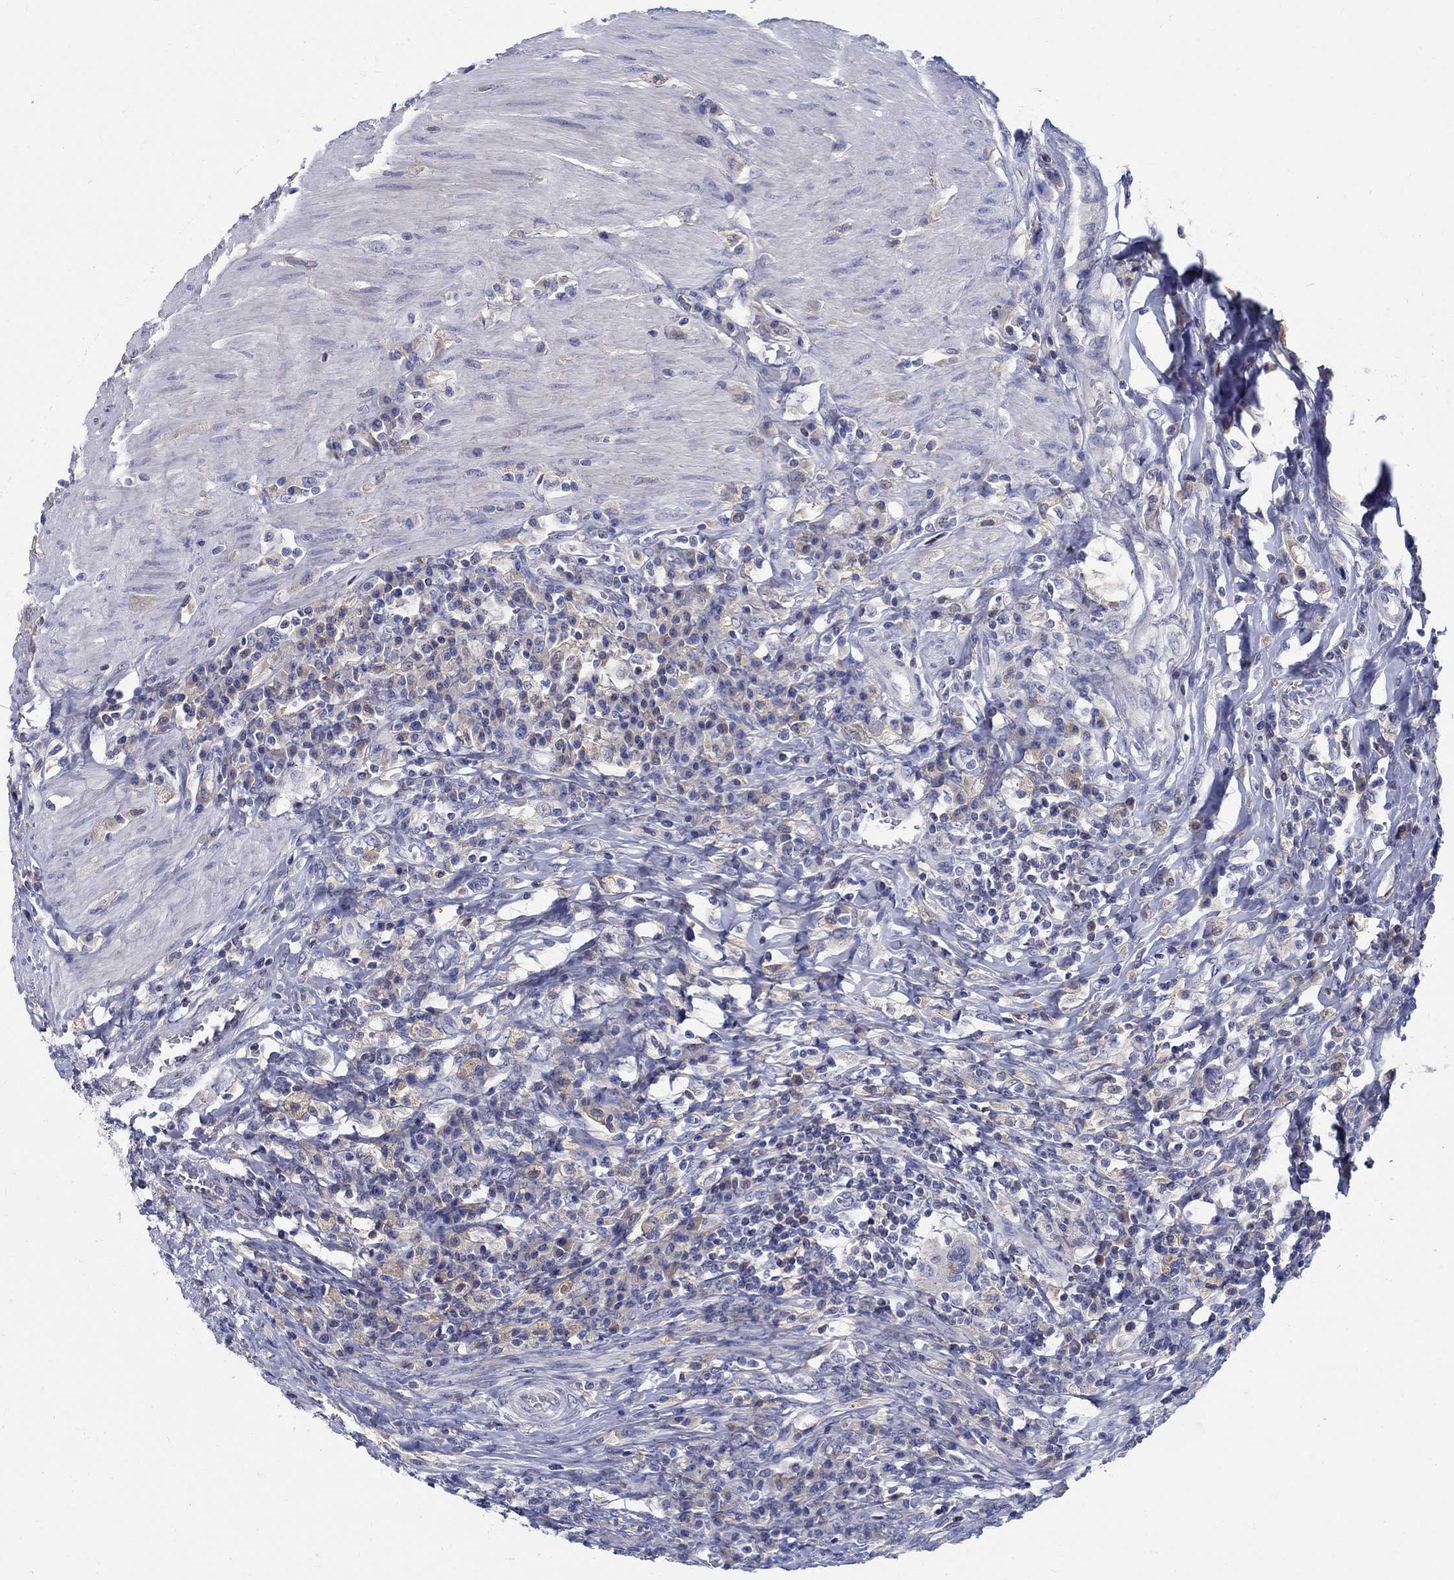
{"staining": {"intensity": "weak", "quantity": "<25%", "location": "cytoplasmic/membranous"}, "tissue": "colorectal cancer", "cell_type": "Tumor cells", "image_type": "cancer", "snomed": [{"axis": "morphology", "description": "Adenocarcinoma, NOS"}, {"axis": "topography", "description": "Colon"}], "caption": "This is a histopathology image of IHC staining of colorectal adenocarcinoma, which shows no expression in tumor cells.", "gene": "CRYGD", "patient": {"sex": "female", "age": 86}}